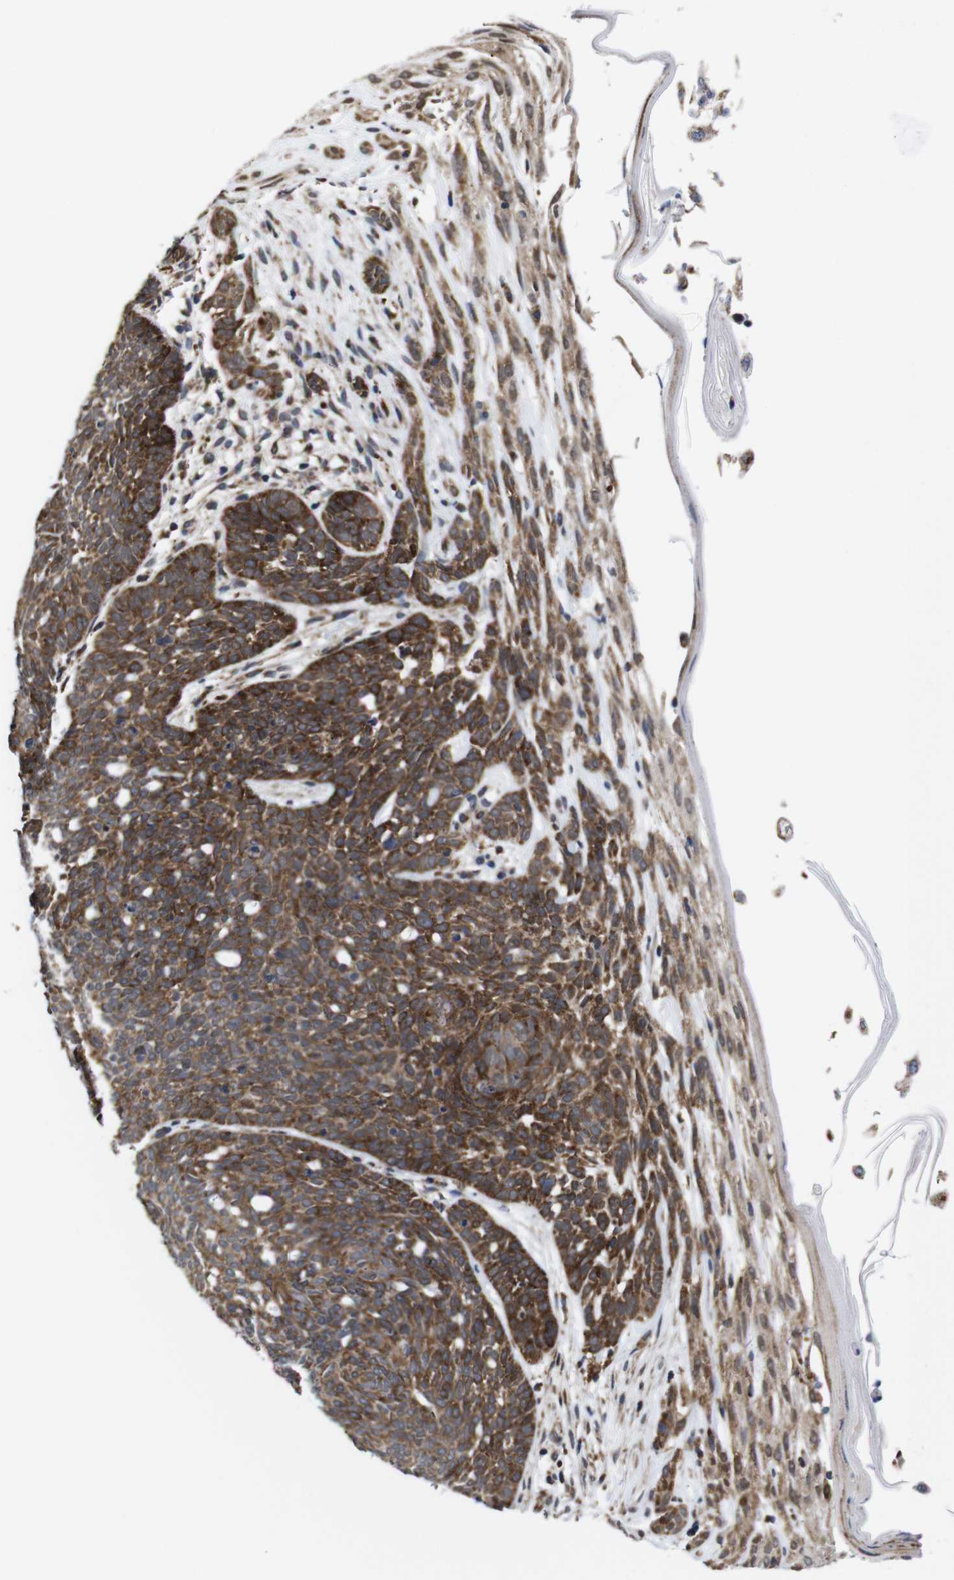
{"staining": {"intensity": "strong", "quantity": ">75%", "location": "cytoplasmic/membranous"}, "tissue": "skin cancer", "cell_type": "Tumor cells", "image_type": "cancer", "snomed": [{"axis": "morphology", "description": "Basal cell carcinoma"}, {"axis": "topography", "description": "Skin"}], "caption": "Protein expression analysis of skin cancer (basal cell carcinoma) reveals strong cytoplasmic/membranous expression in approximately >75% of tumor cells. The staining was performed using DAB (3,3'-diaminobenzidine) to visualize the protein expression in brown, while the nuclei were stained in blue with hematoxylin (Magnification: 20x).", "gene": "C17orf80", "patient": {"sex": "female", "age": 70}}